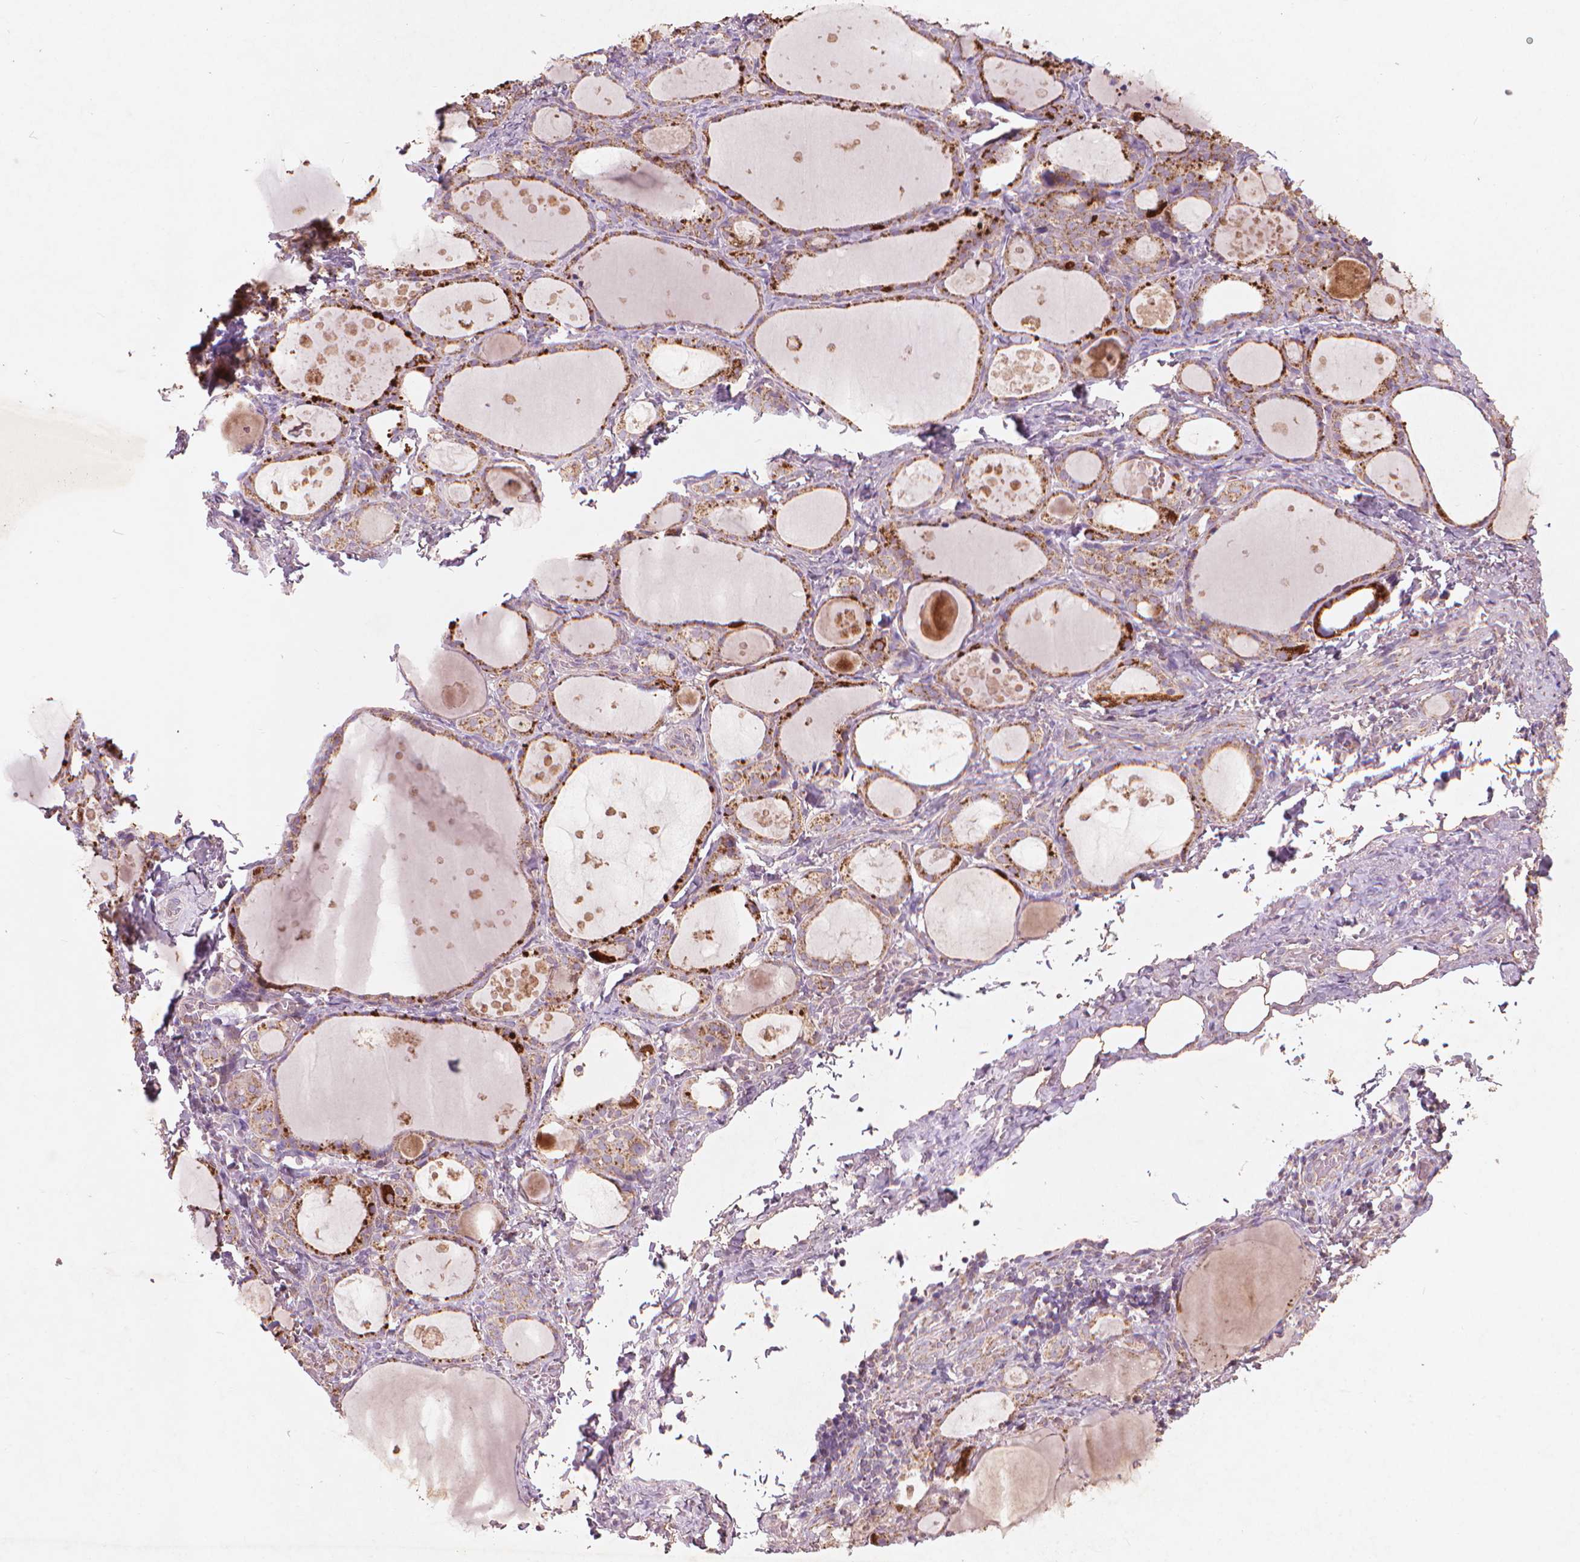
{"staining": {"intensity": "strong", "quantity": "25%-75%", "location": "cytoplasmic/membranous"}, "tissue": "thyroid gland", "cell_type": "Glandular cells", "image_type": "normal", "snomed": [{"axis": "morphology", "description": "Normal tissue, NOS"}, {"axis": "topography", "description": "Thyroid gland"}], "caption": "An image of human thyroid gland stained for a protein shows strong cytoplasmic/membranous brown staining in glandular cells.", "gene": "NLRX1", "patient": {"sex": "male", "age": 68}}